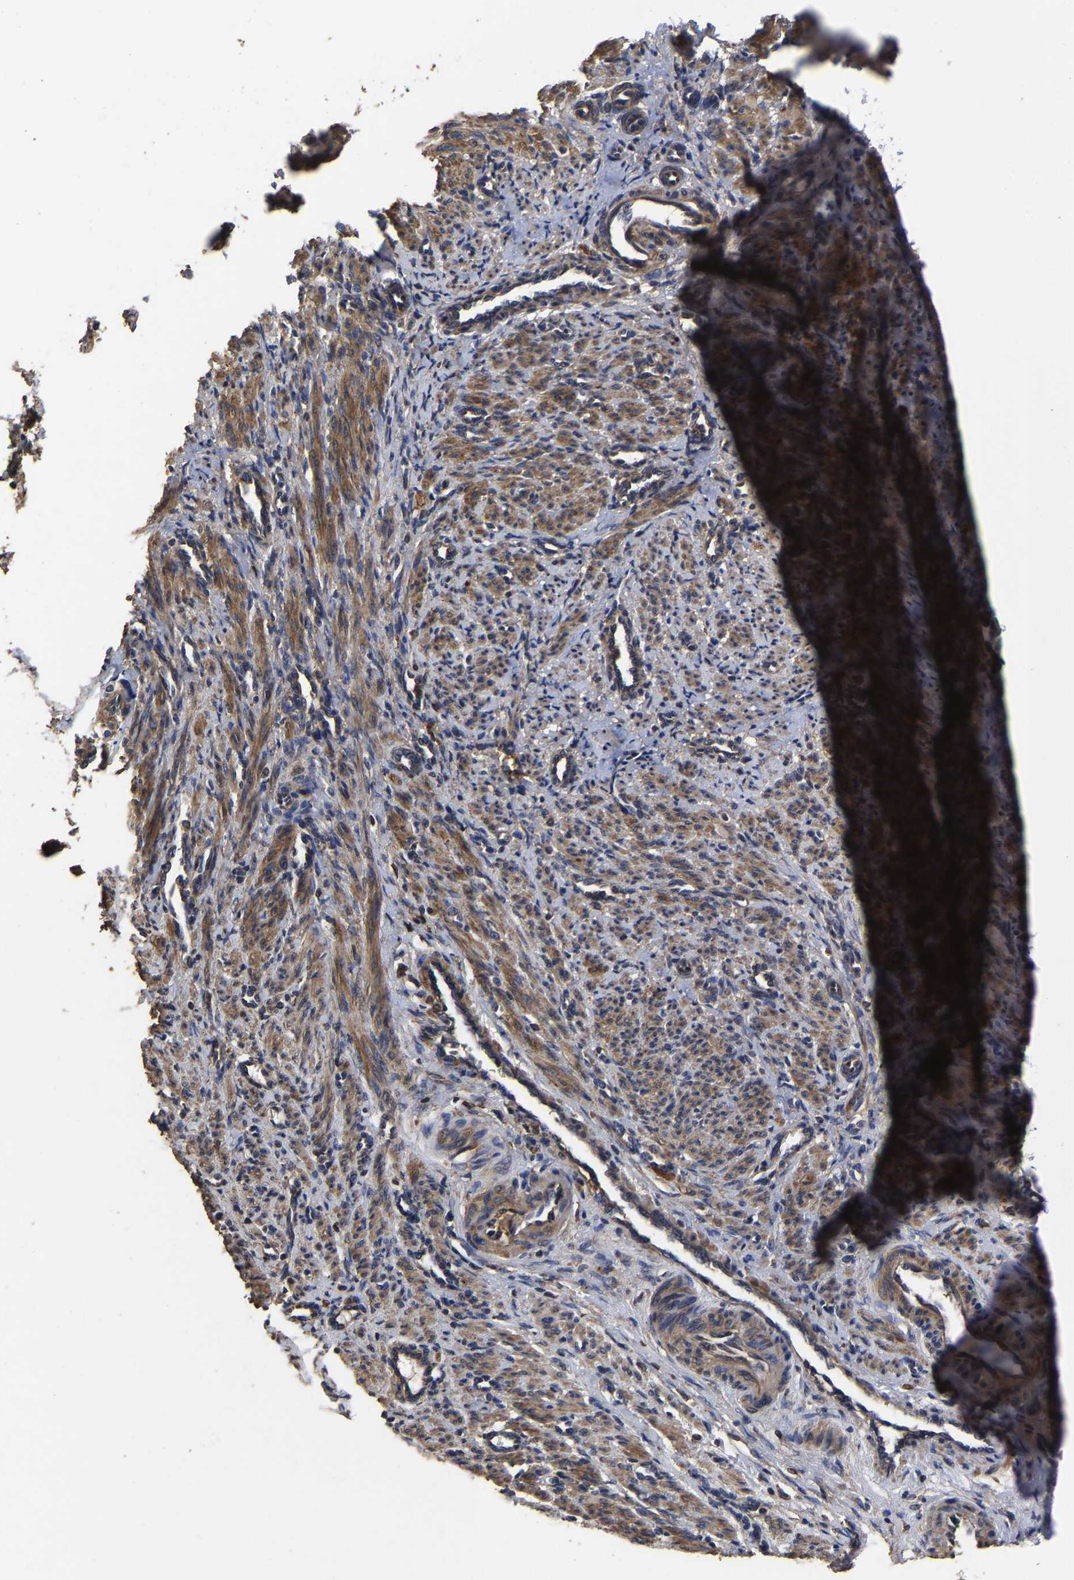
{"staining": {"intensity": "moderate", "quantity": ">75%", "location": "cytoplasmic/membranous"}, "tissue": "smooth muscle", "cell_type": "Smooth muscle cells", "image_type": "normal", "snomed": [{"axis": "morphology", "description": "Normal tissue, NOS"}, {"axis": "topography", "description": "Endometrium"}], "caption": "The immunohistochemical stain highlights moderate cytoplasmic/membranous staining in smooth muscle cells of unremarkable smooth muscle.", "gene": "ITCH", "patient": {"sex": "female", "age": 33}}